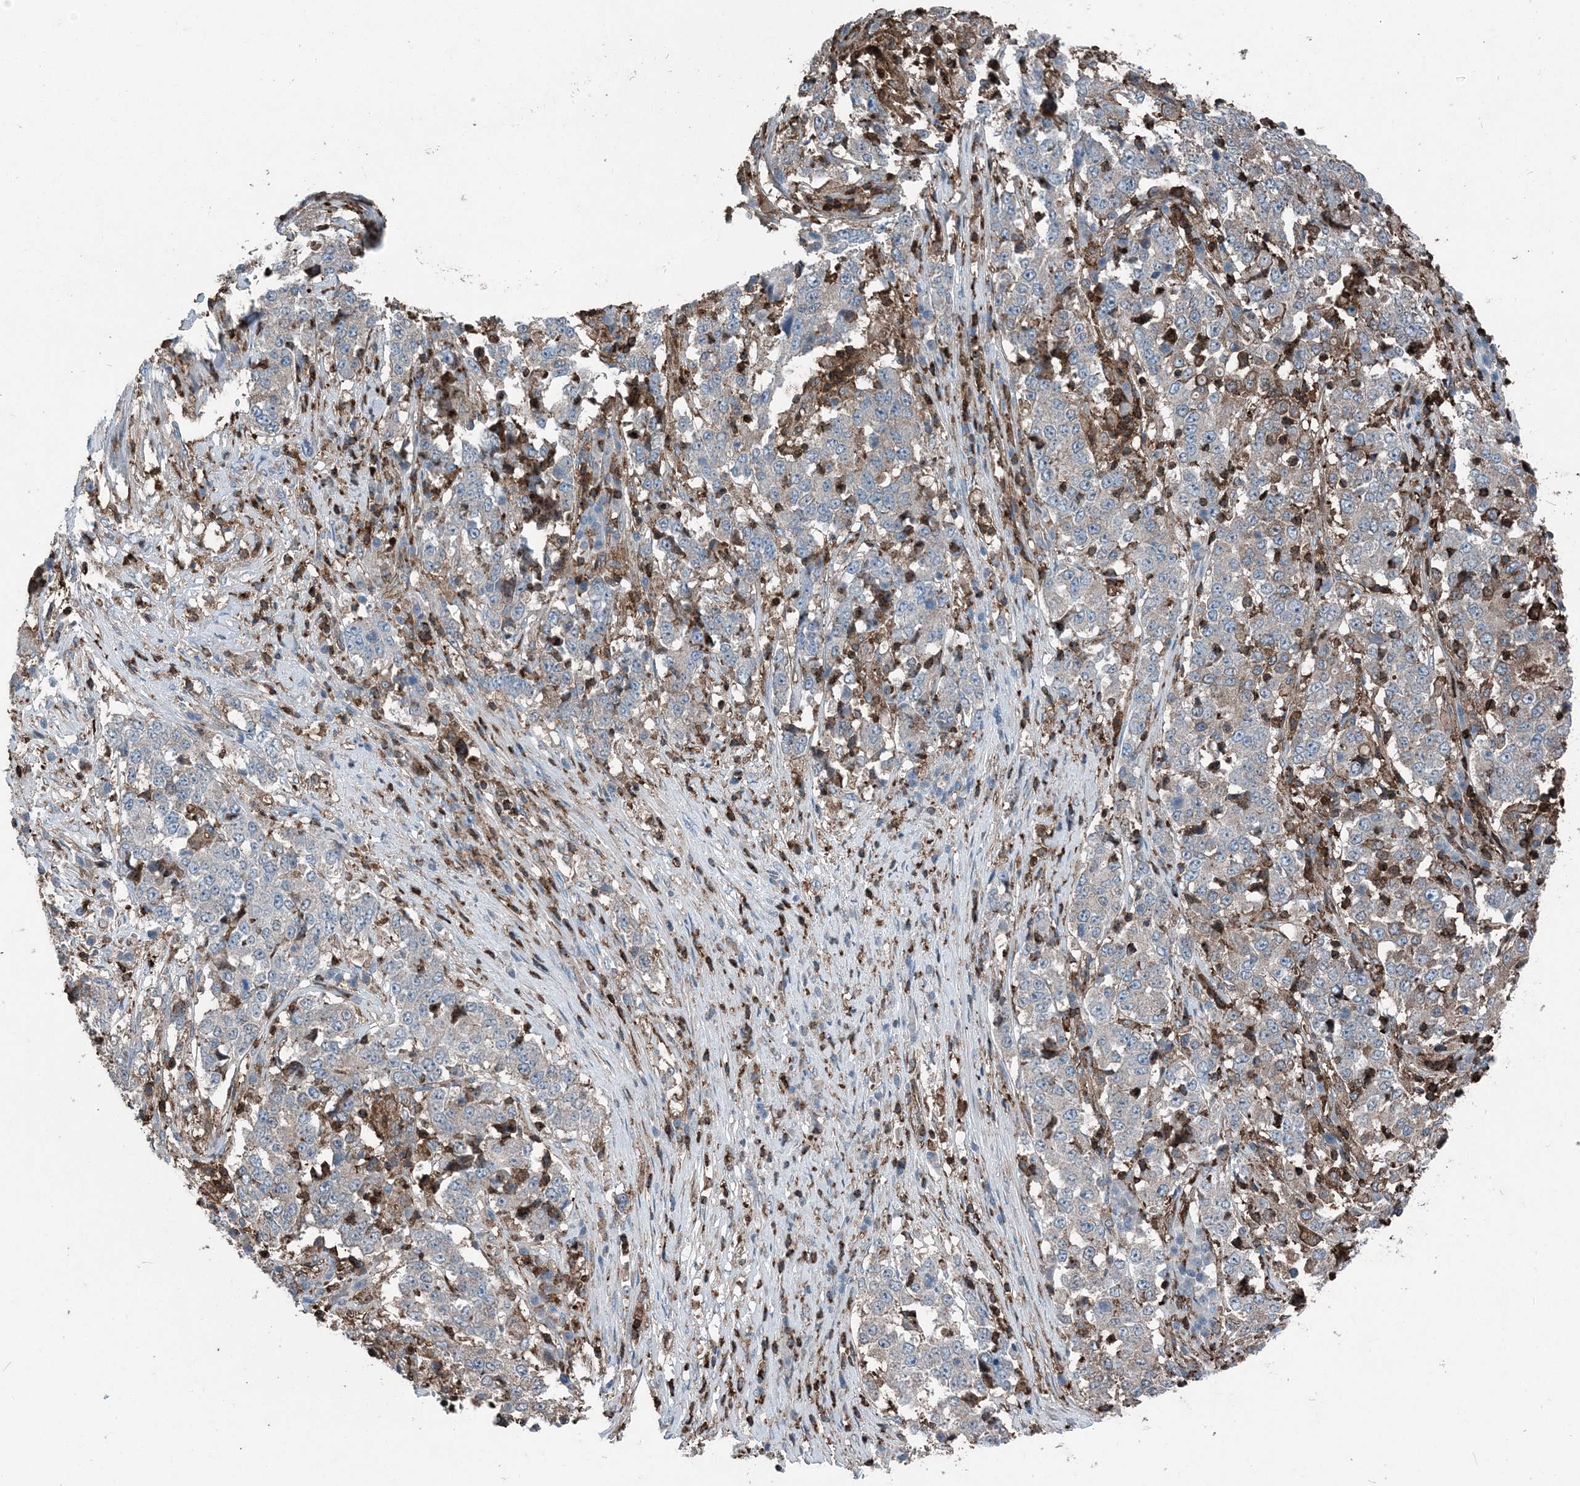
{"staining": {"intensity": "negative", "quantity": "none", "location": "none"}, "tissue": "stomach cancer", "cell_type": "Tumor cells", "image_type": "cancer", "snomed": [{"axis": "morphology", "description": "Adenocarcinoma, NOS"}, {"axis": "topography", "description": "Stomach"}], "caption": "Tumor cells are negative for protein expression in human stomach adenocarcinoma.", "gene": "CFL1", "patient": {"sex": "male", "age": 59}}